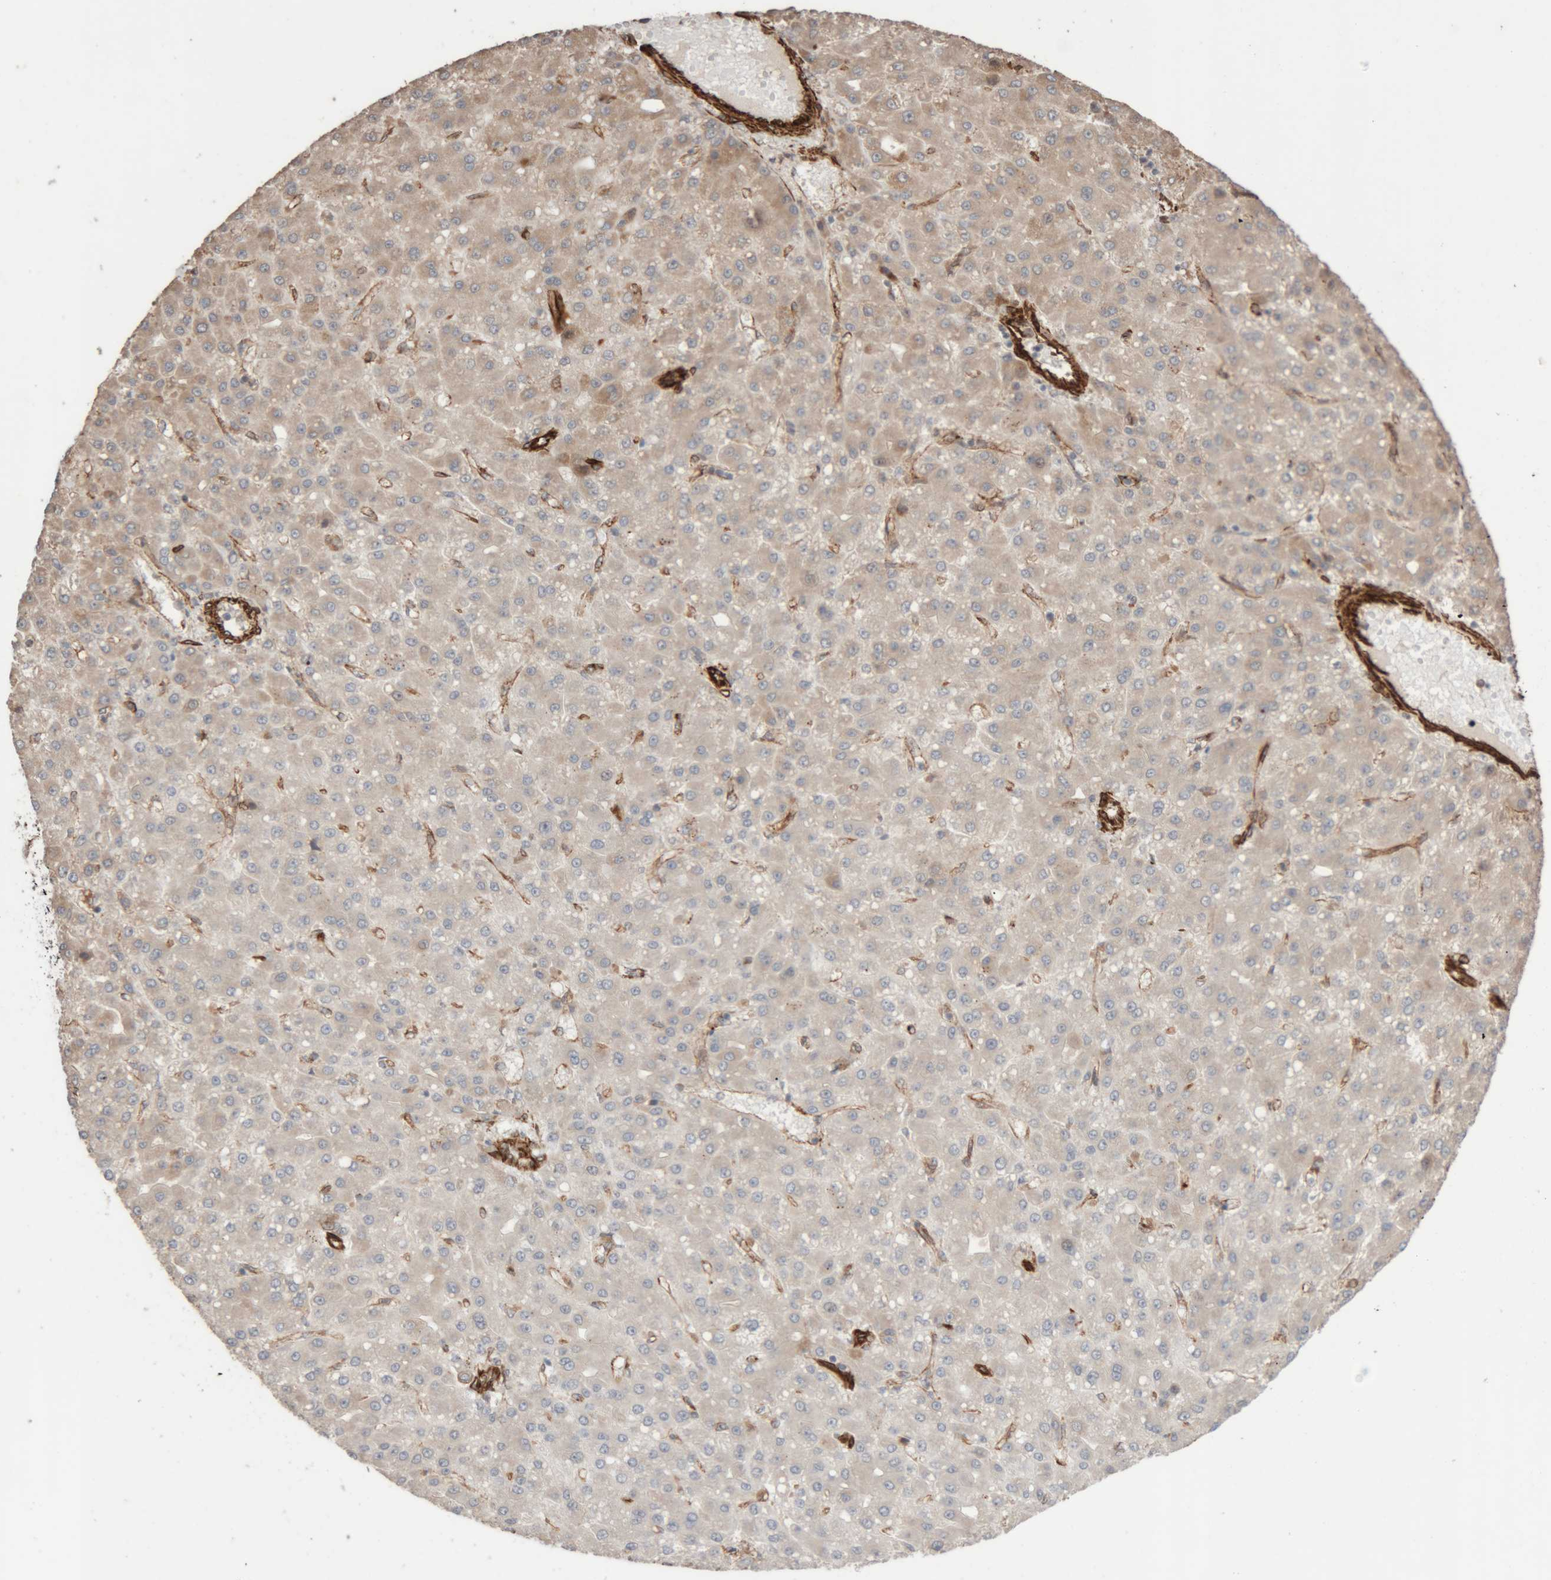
{"staining": {"intensity": "weak", "quantity": "<25%", "location": "cytoplasmic/membranous"}, "tissue": "liver cancer", "cell_type": "Tumor cells", "image_type": "cancer", "snomed": [{"axis": "morphology", "description": "Carcinoma, Hepatocellular, NOS"}, {"axis": "topography", "description": "Liver"}], "caption": "Liver cancer (hepatocellular carcinoma) was stained to show a protein in brown. There is no significant positivity in tumor cells.", "gene": "RAB32", "patient": {"sex": "male", "age": 67}}